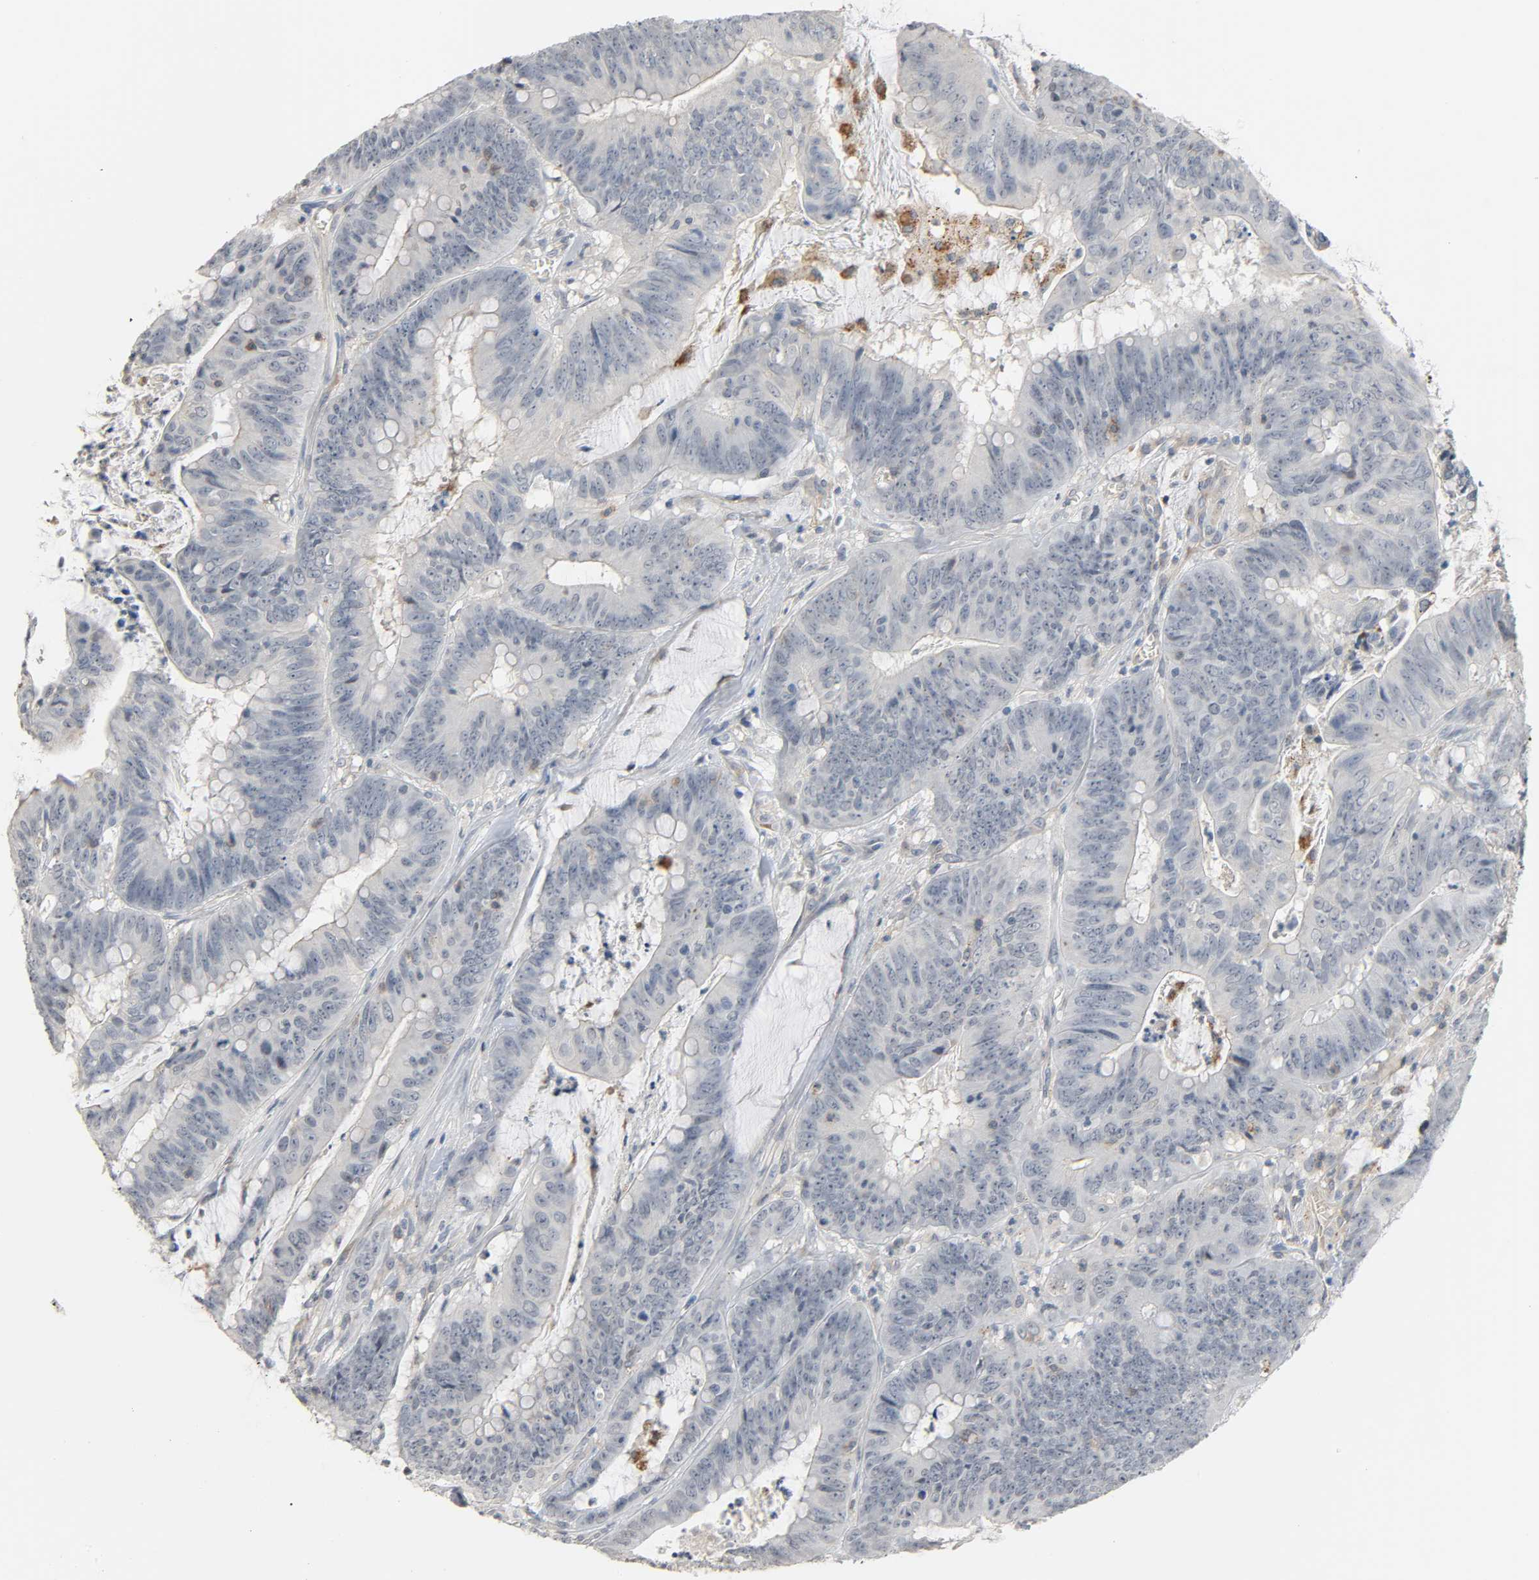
{"staining": {"intensity": "negative", "quantity": "none", "location": "none"}, "tissue": "colorectal cancer", "cell_type": "Tumor cells", "image_type": "cancer", "snomed": [{"axis": "morphology", "description": "Adenocarcinoma, NOS"}, {"axis": "topography", "description": "Colon"}], "caption": "This is an immunohistochemistry (IHC) histopathology image of human adenocarcinoma (colorectal). There is no positivity in tumor cells.", "gene": "CD4", "patient": {"sex": "male", "age": 45}}